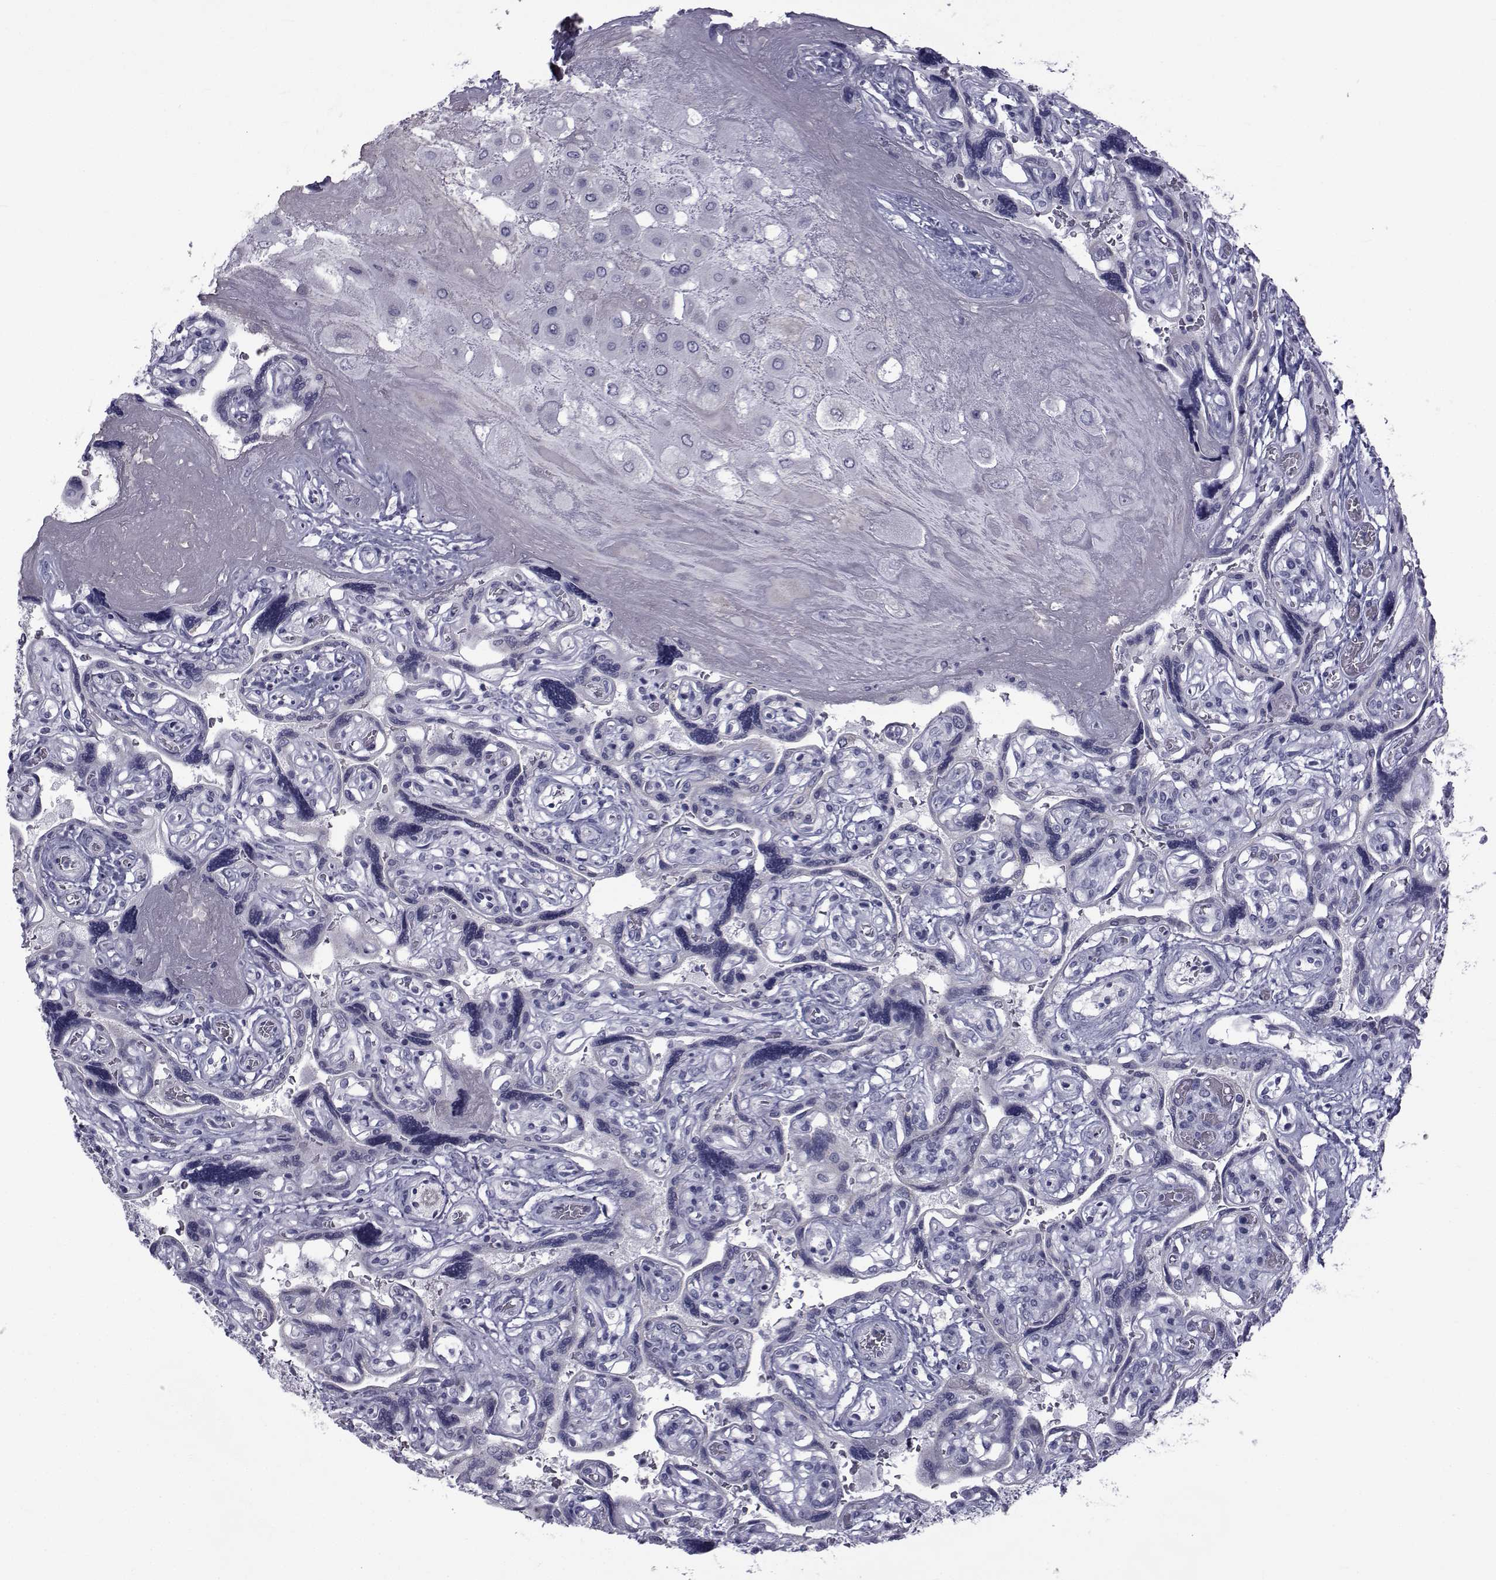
{"staining": {"intensity": "negative", "quantity": "none", "location": "none"}, "tissue": "placenta", "cell_type": "Decidual cells", "image_type": "normal", "snomed": [{"axis": "morphology", "description": "Normal tissue, NOS"}, {"axis": "topography", "description": "Placenta"}], "caption": "High power microscopy micrograph of an immunohistochemistry (IHC) photomicrograph of normal placenta, revealing no significant positivity in decidual cells.", "gene": "FDXR", "patient": {"sex": "female", "age": 32}}